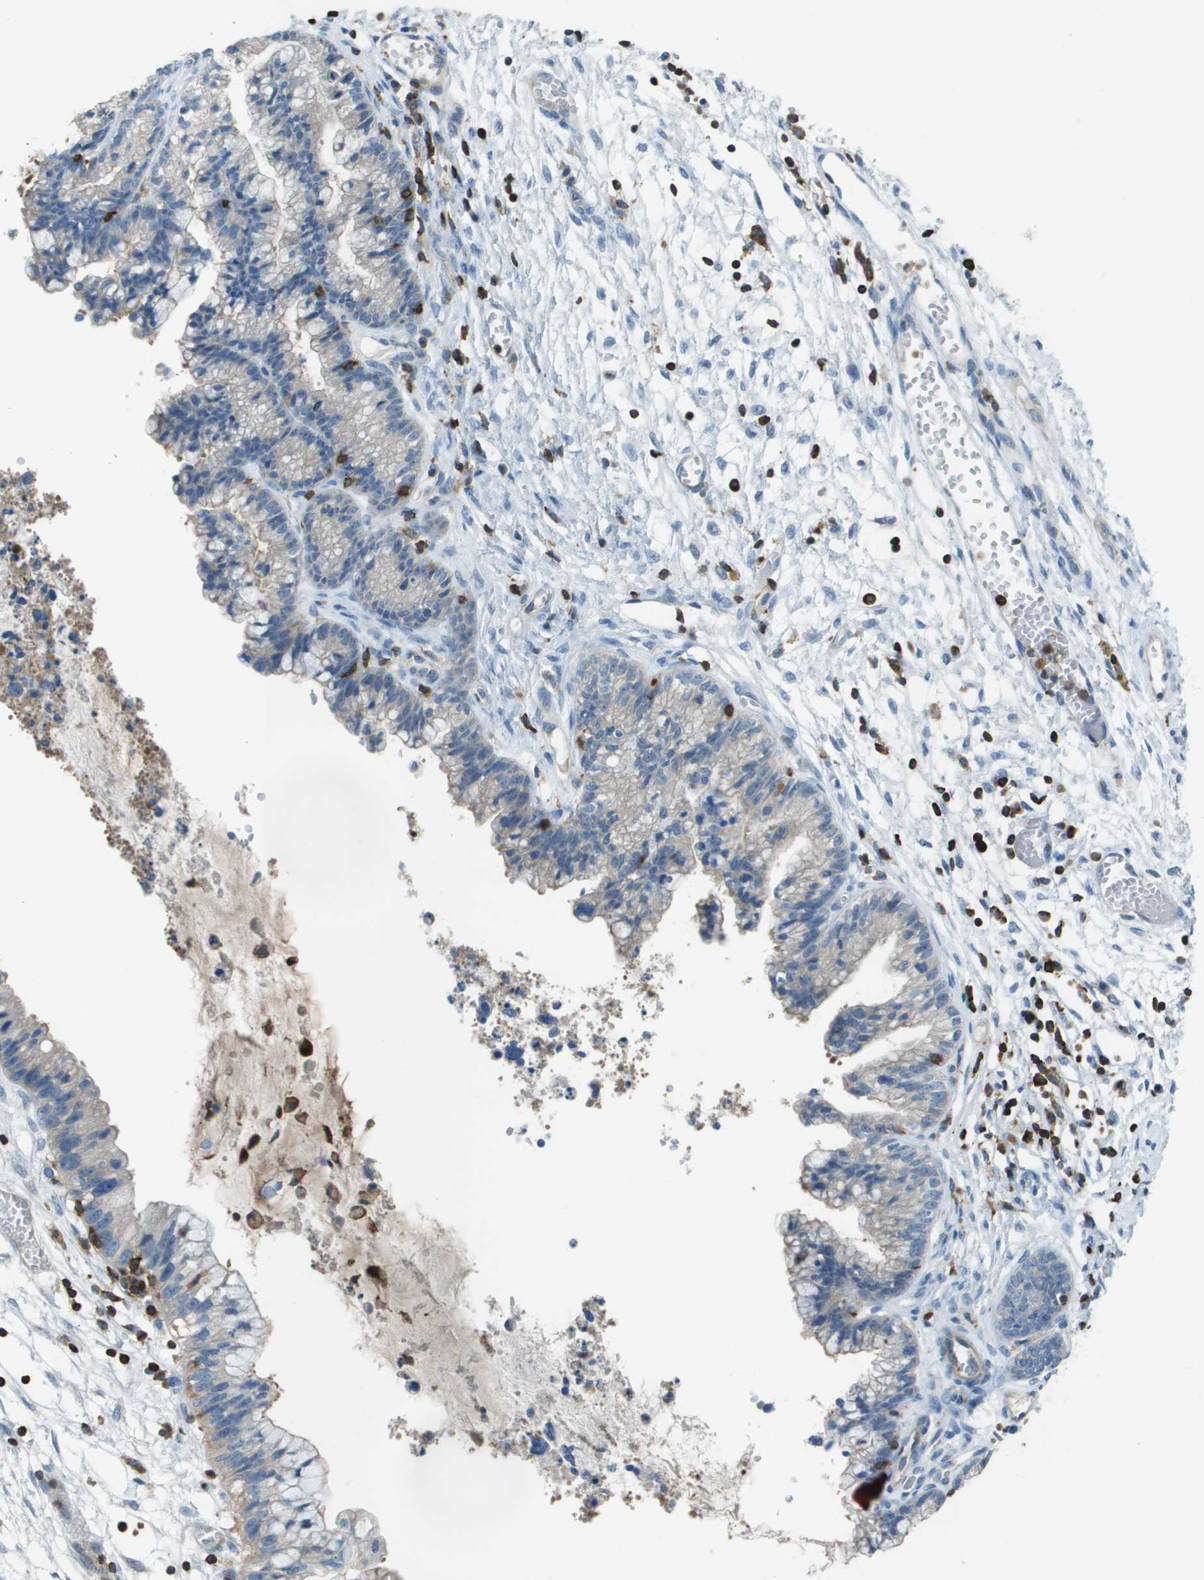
{"staining": {"intensity": "negative", "quantity": "none", "location": "none"}, "tissue": "cervical cancer", "cell_type": "Tumor cells", "image_type": "cancer", "snomed": [{"axis": "morphology", "description": "Adenocarcinoma, NOS"}, {"axis": "topography", "description": "Cervix"}], "caption": "Tumor cells show no significant expression in cervical cancer (adenocarcinoma).", "gene": "APBB1IP", "patient": {"sex": "female", "age": 44}}